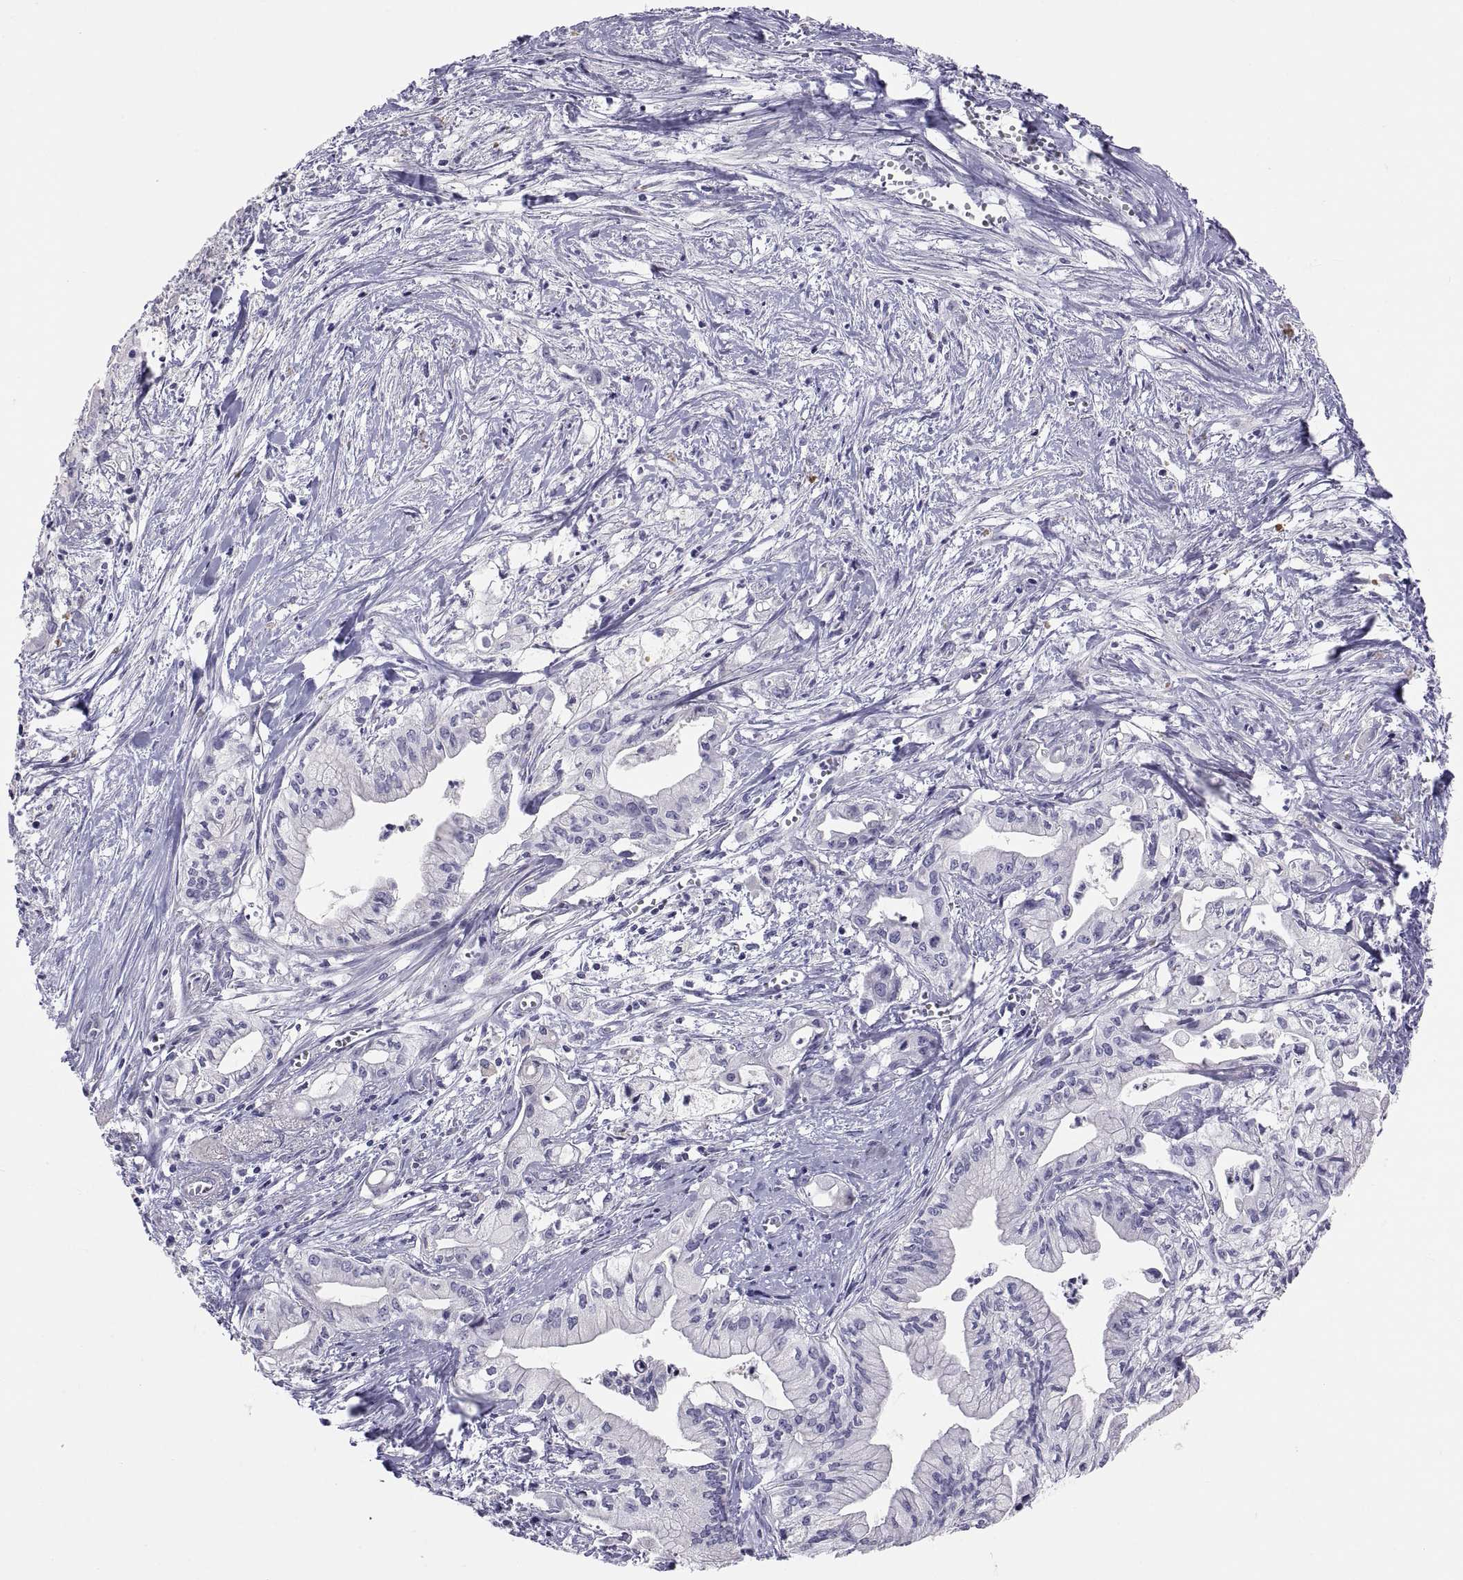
{"staining": {"intensity": "negative", "quantity": "none", "location": "none"}, "tissue": "pancreatic cancer", "cell_type": "Tumor cells", "image_type": "cancer", "snomed": [{"axis": "morphology", "description": "Adenocarcinoma, NOS"}, {"axis": "topography", "description": "Pancreas"}], "caption": "A micrograph of adenocarcinoma (pancreatic) stained for a protein exhibits no brown staining in tumor cells.", "gene": "FAM170A", "patient": {"sex": "male", "age": 71}}